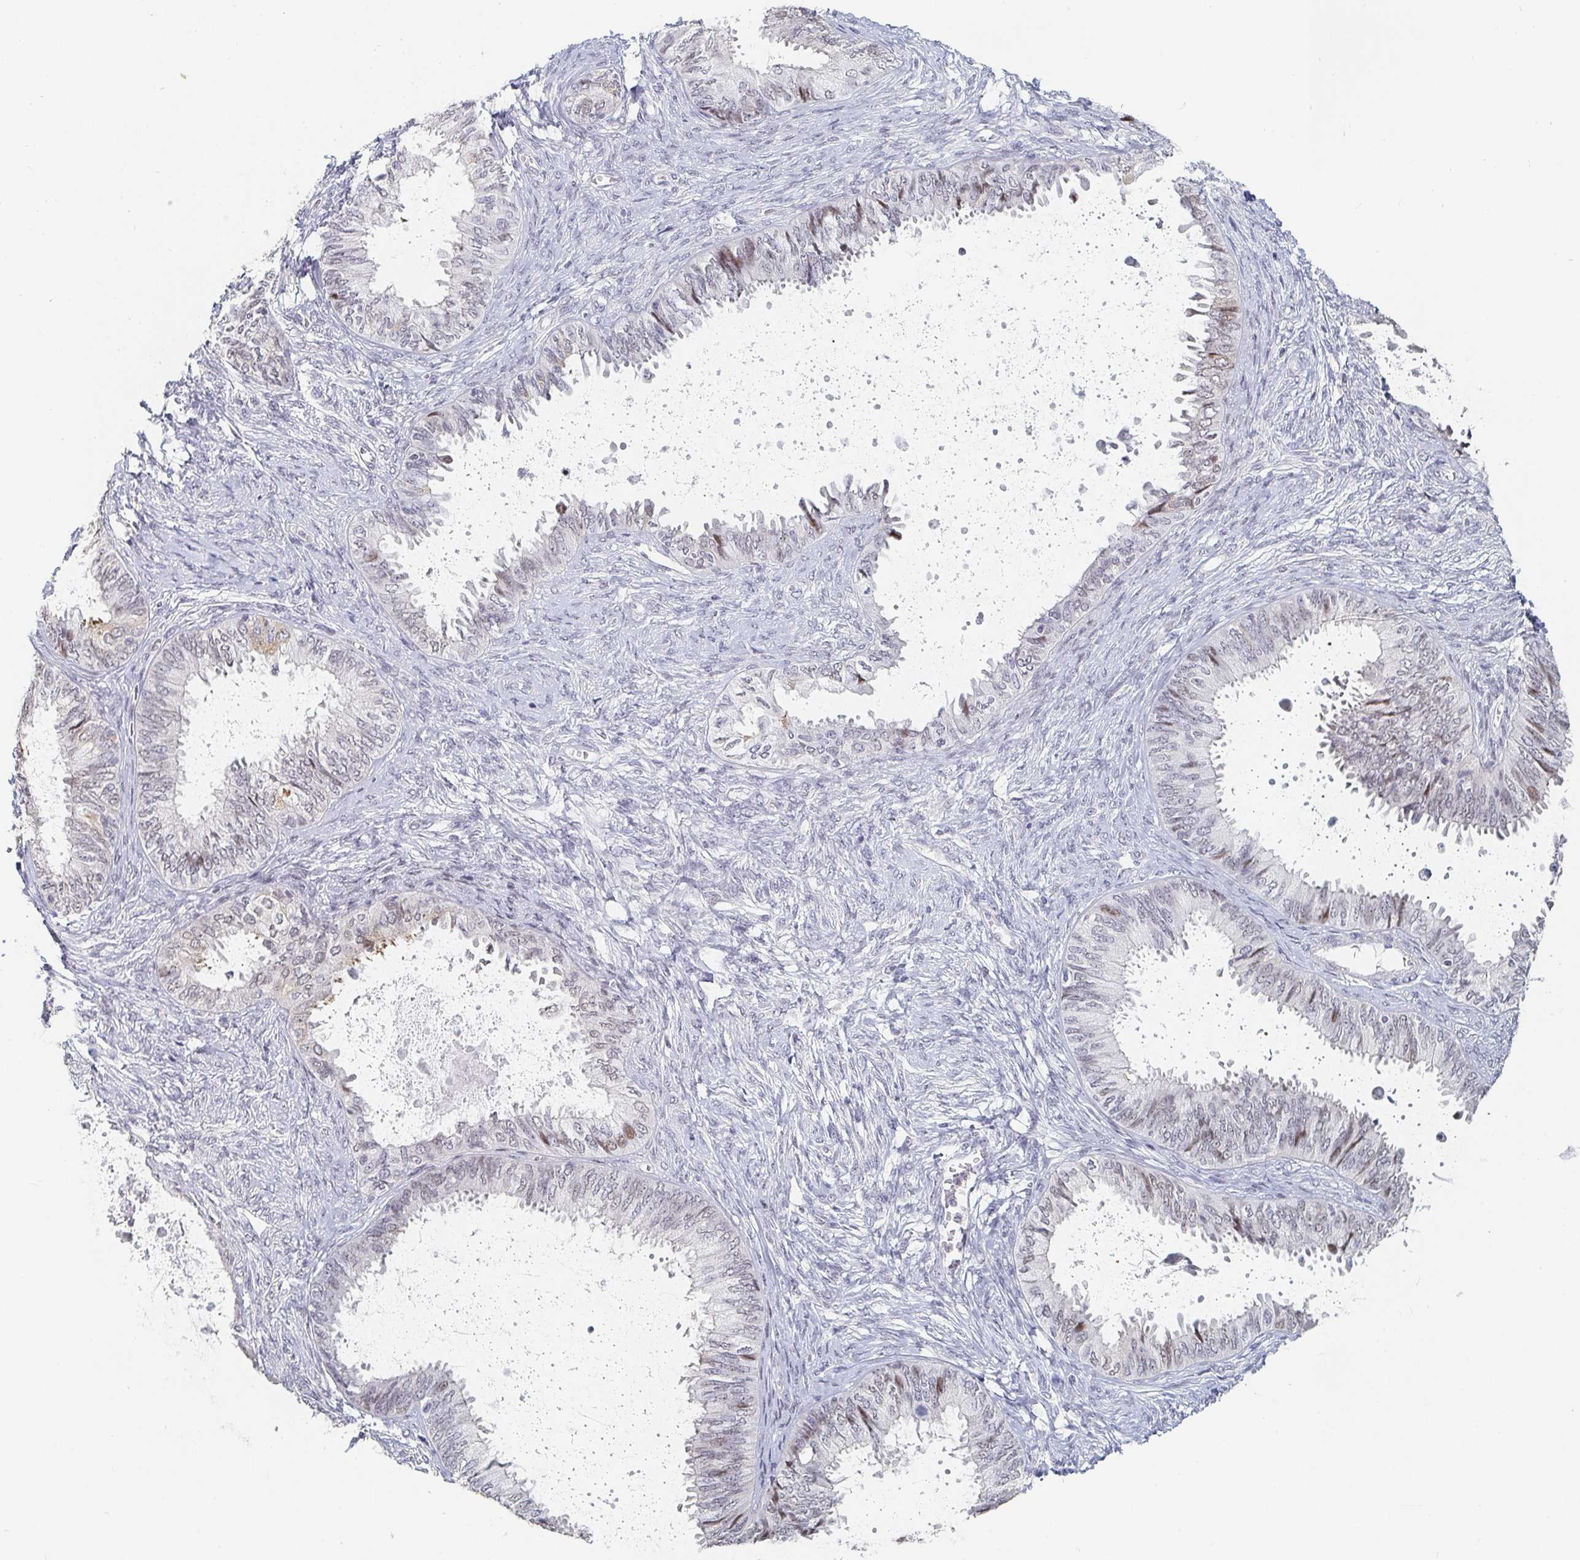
{"staining": {"intensity": "weak", "quantity": "<25%", "location": "nuclear"}, "tissue": "ovarian cancer", "cell_type": "Tumor cells", "image_type": "cancer", "snomed": [{"axis": "morphology", "description": "Carcinoma, endometroid"}, {"axis": "topography", "description": "Ovary"}], "caption": "IHC of ovarian cancer (endometroid carcinoma) reveals no positivity in tumor cells. (Stains: DAB (3,3'-diaminobenzidine) immunohistochemistry (IHC) with hematoxylin counter stain, Microscopy: brightfield microscopy at high magnification).", "gene": "NME9", "patient": {"sex": "female", "age": 70}}